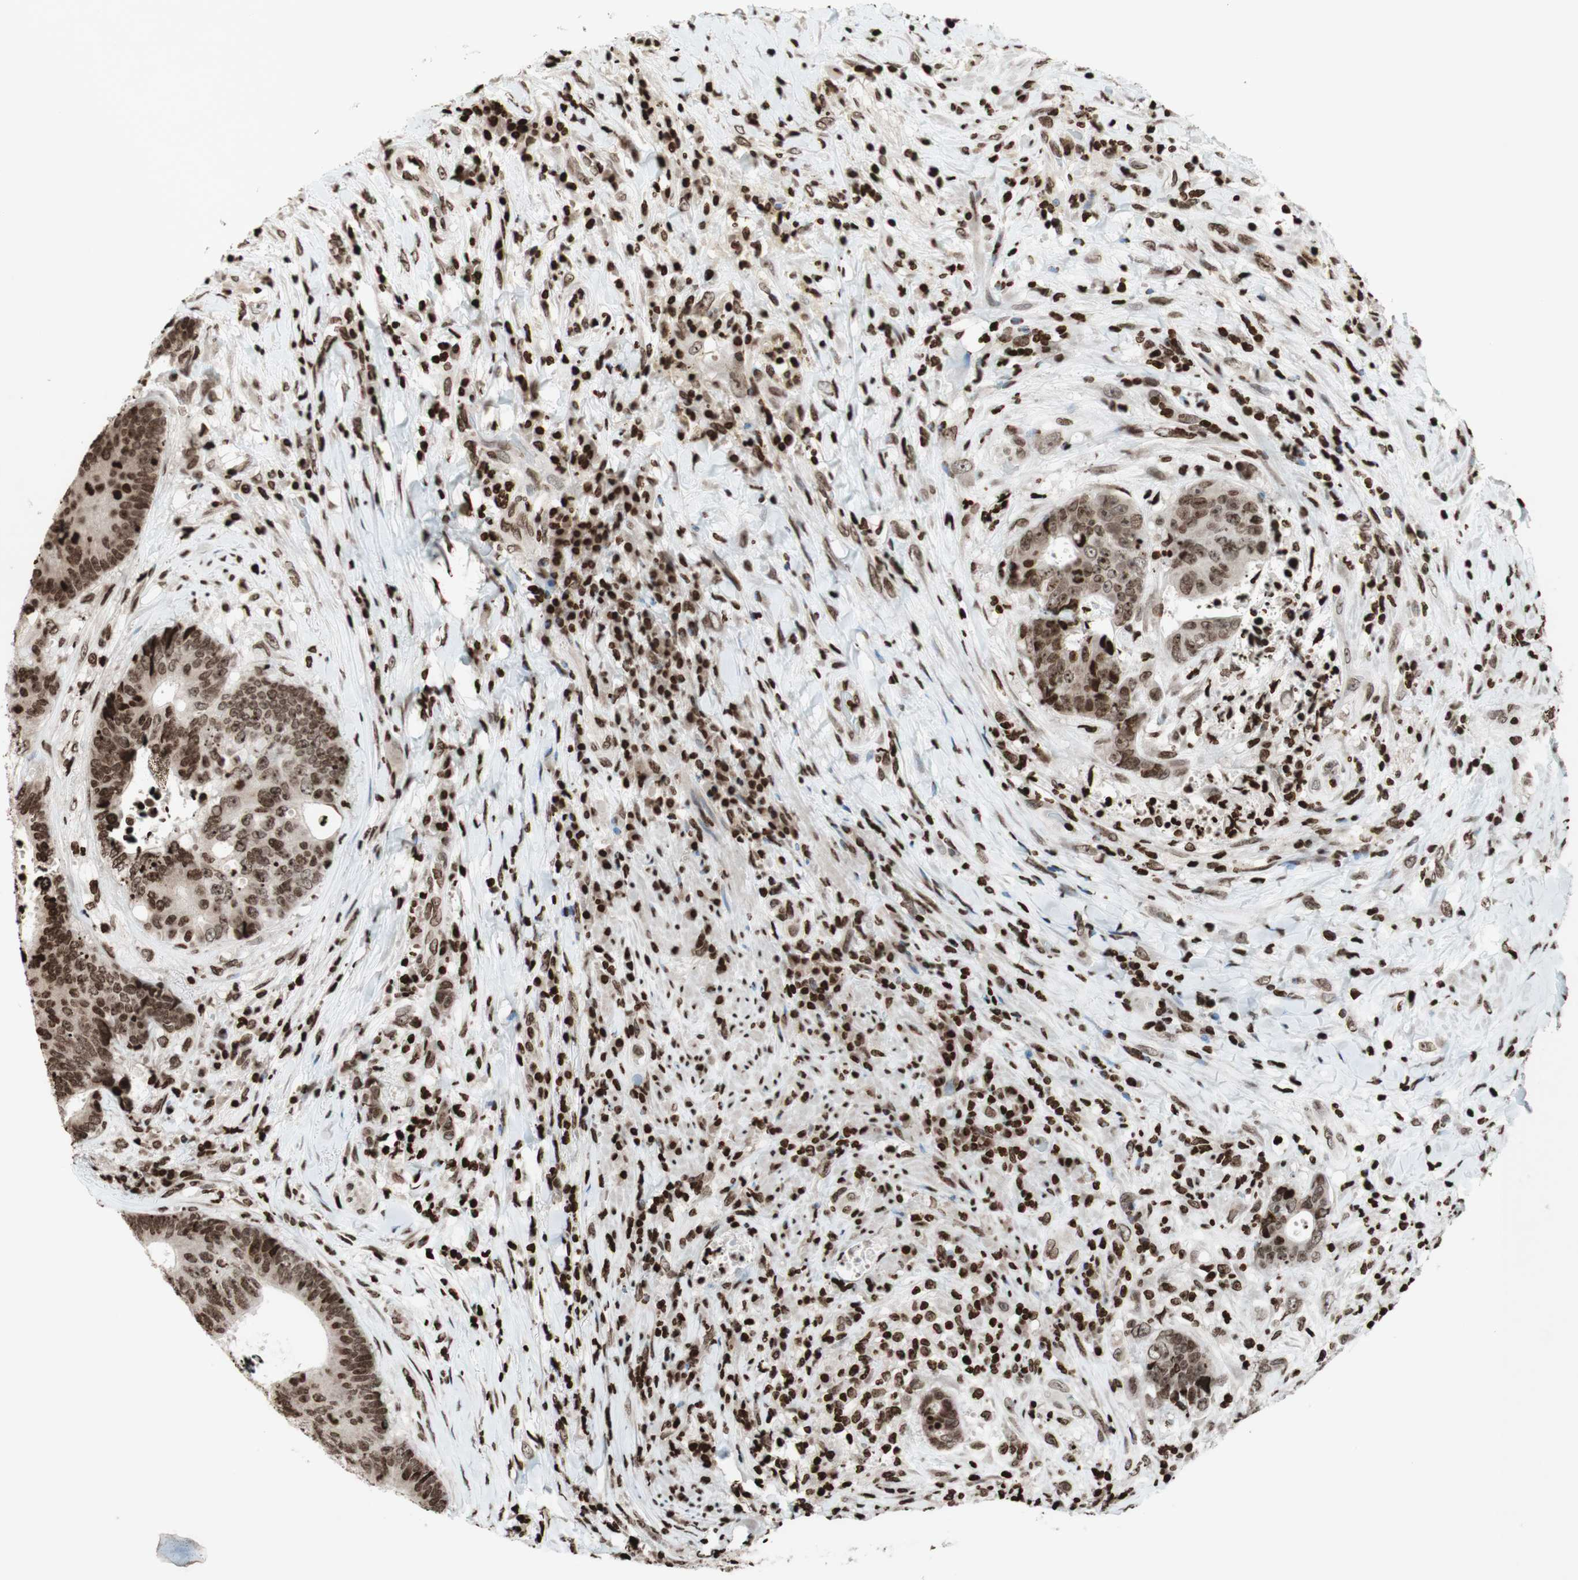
{"staining": {"intensity": "moderate", "quantity": ">75%", "location": "nuclear"}, "tissue": "colorectal cancer", "cell_type": "Tumor cells", "image_type": "cancer", "snomed": [{"axis": "morphology", "description": "Adenocarcinoma, NOS"}, {"axis": "topography", "description": "Rectum"}], "caption": "Immunohistochemical staining of adenocarcinoma (colorectal) displays moderate nuclear protein staining in approximately >75% of tumor cells.", "gene": "NCOA3", "patient": {"sex": "male", "age": 72}}